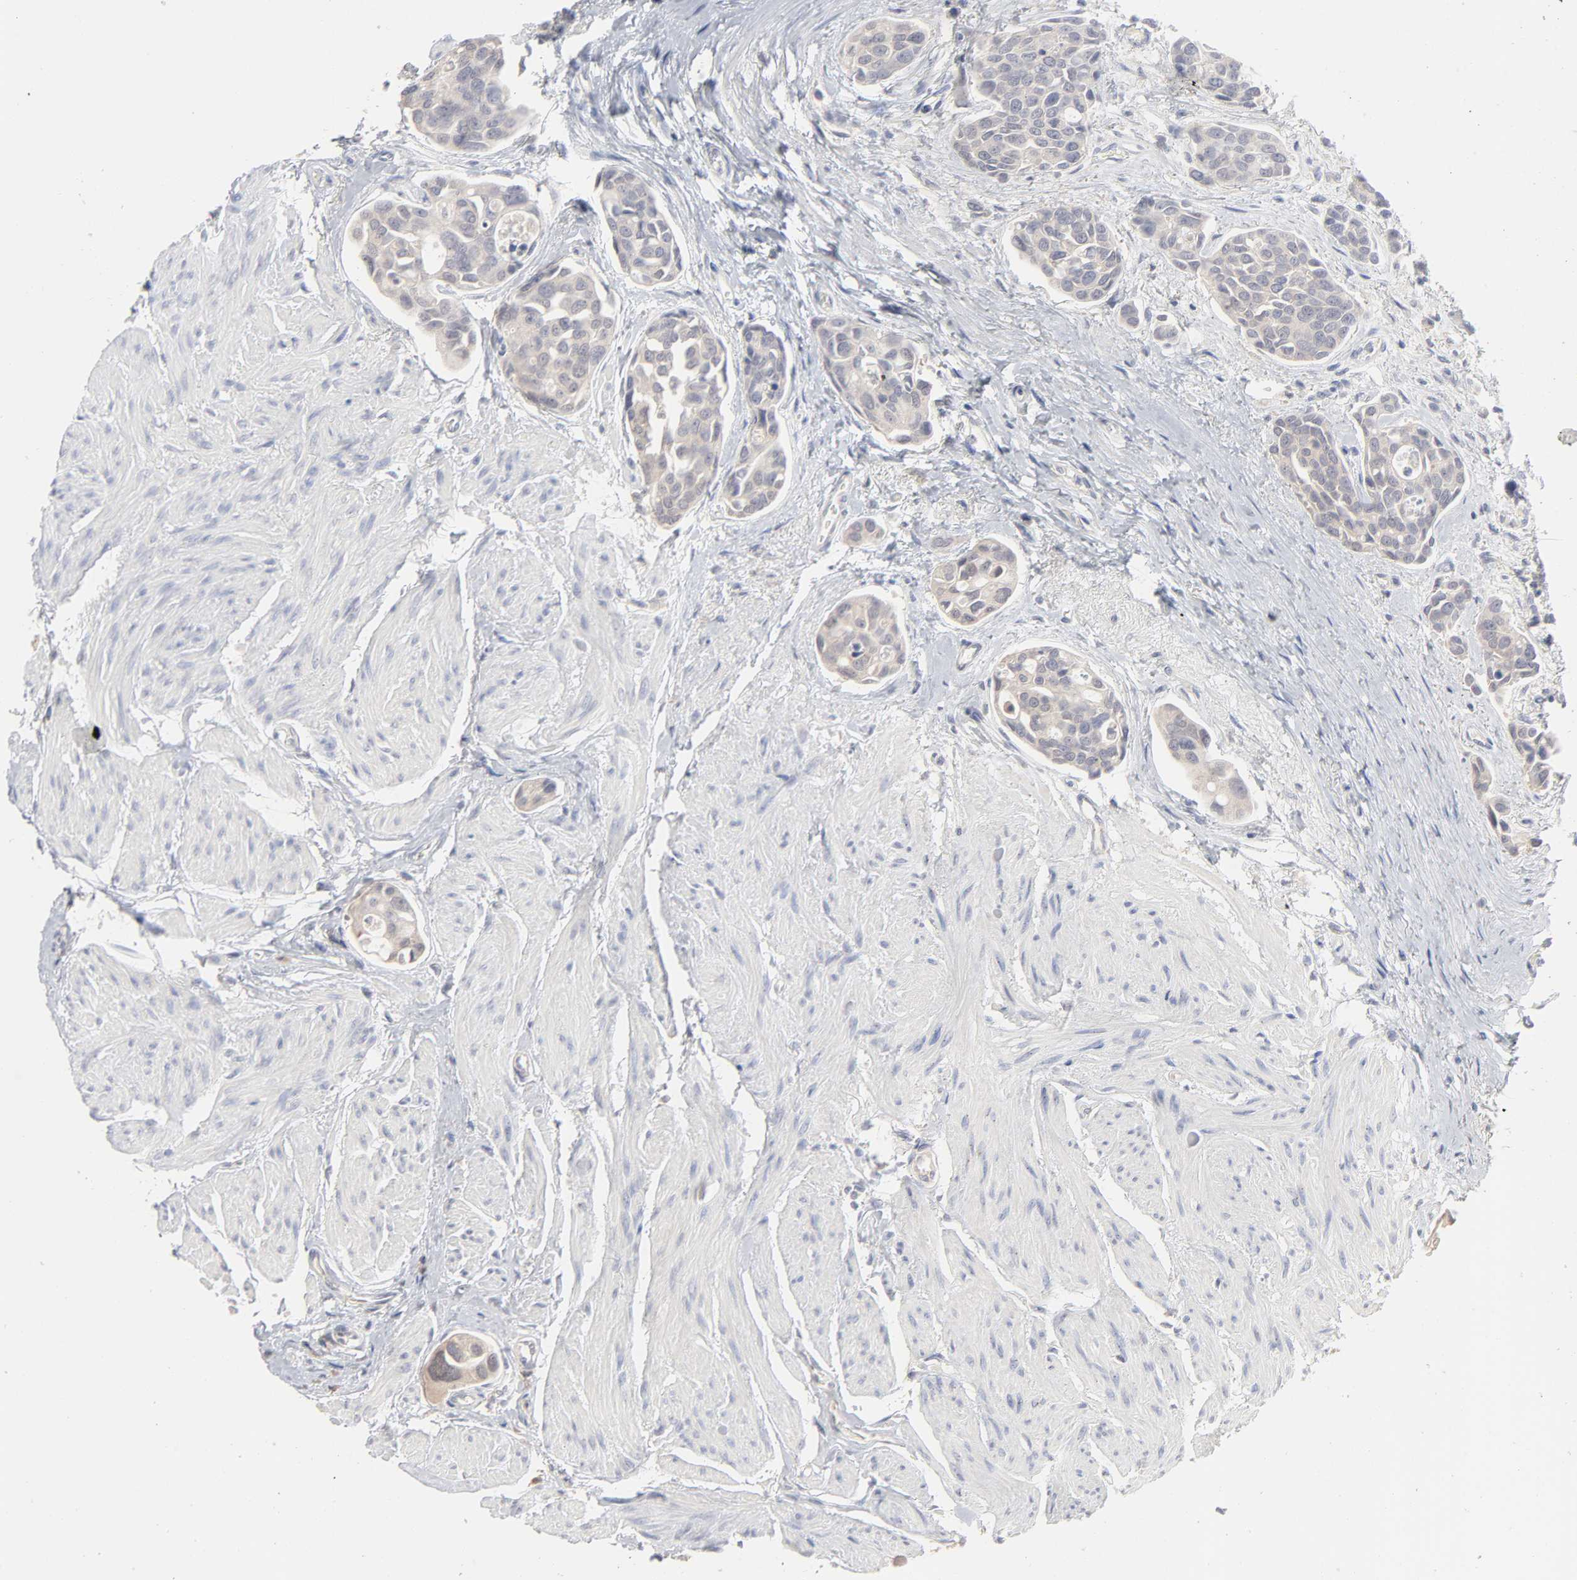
{"staining": {"intensity": "weak", "quantity": ">75%", "location": "cytoplasmic/membranous"}, "tissue": "urothelial cancer", "cell_type": "Tumor cells", "image_type": "cancer", "snomed": [{"axis": "morphology", "description": "Urothelial carcinoma, High grade"}, {"axis": "topography", "description": "Urinary bladder"}], "caption": "Immunohistochemical staining of high-grade urothelial carcinoma demonstrates low levels of weak cytoplasmic/membranous protein expression in approximately >75% of tumor cells.", "gene": "DNAL4", "patient": {"sex": "male", "age": 78}}